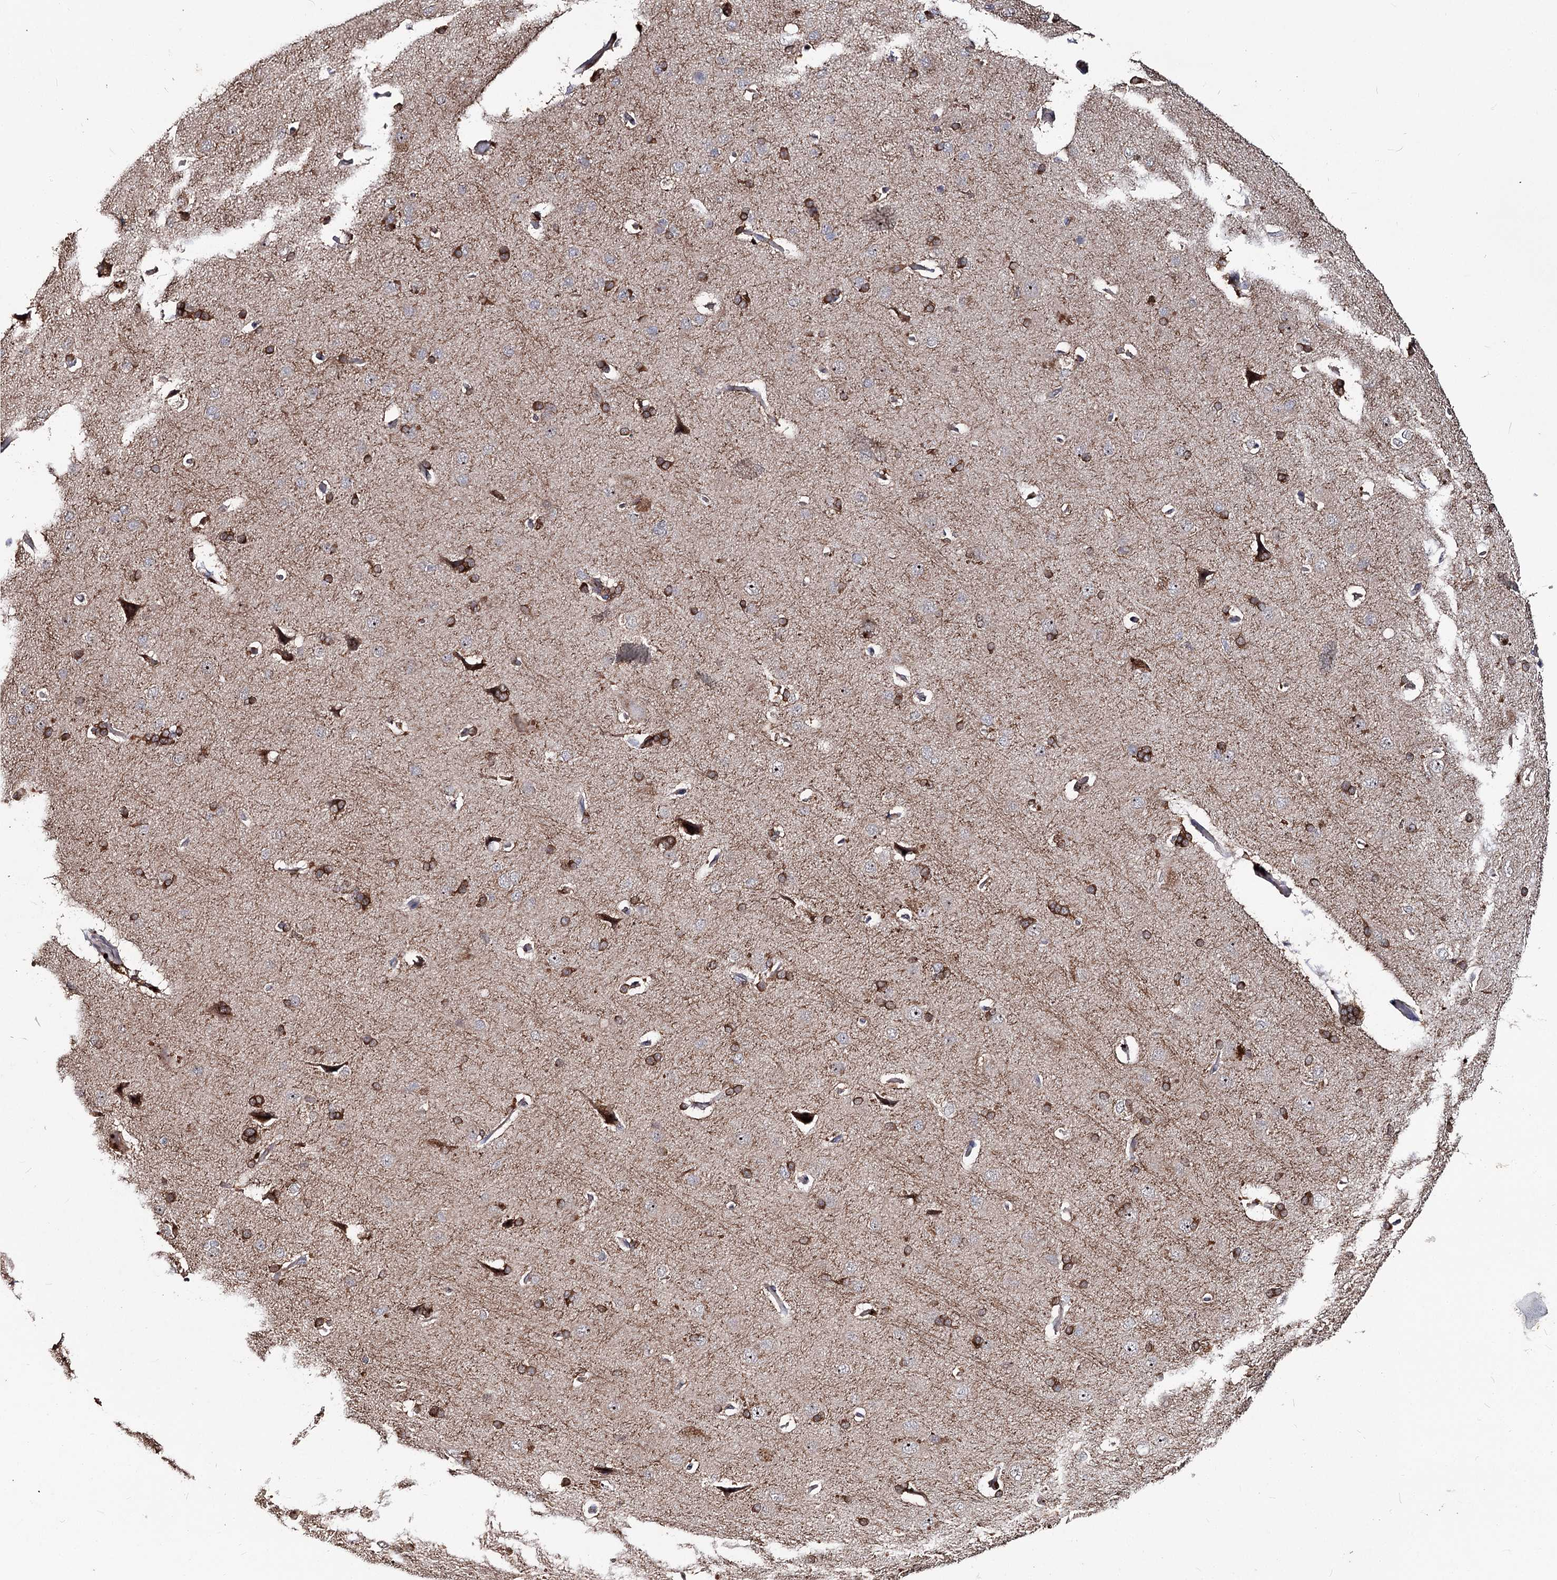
{"staining": {"intensity": "strong", "quantity": "25%-75%", "location": "cytoplasmic/membranous"}, "tissue": "cerebral cortex", "cell_type": "Endothelial cells", "image_type": "normal", "snomed": [{"axis": "morphology", "description": "Normal tissue, NOS"}, {"axis": "topography", "description": "Cerebral cortex"}], "caption": "This is a photomicrograph of immunohistochemistry (IHC) staining of unremarkable cerebral cortex, which shows strong staining in the cytoplasmic/membranous of endothelial cells.", "gene": "FAM53B", "patient": {"sex": "male", "age": 62}}